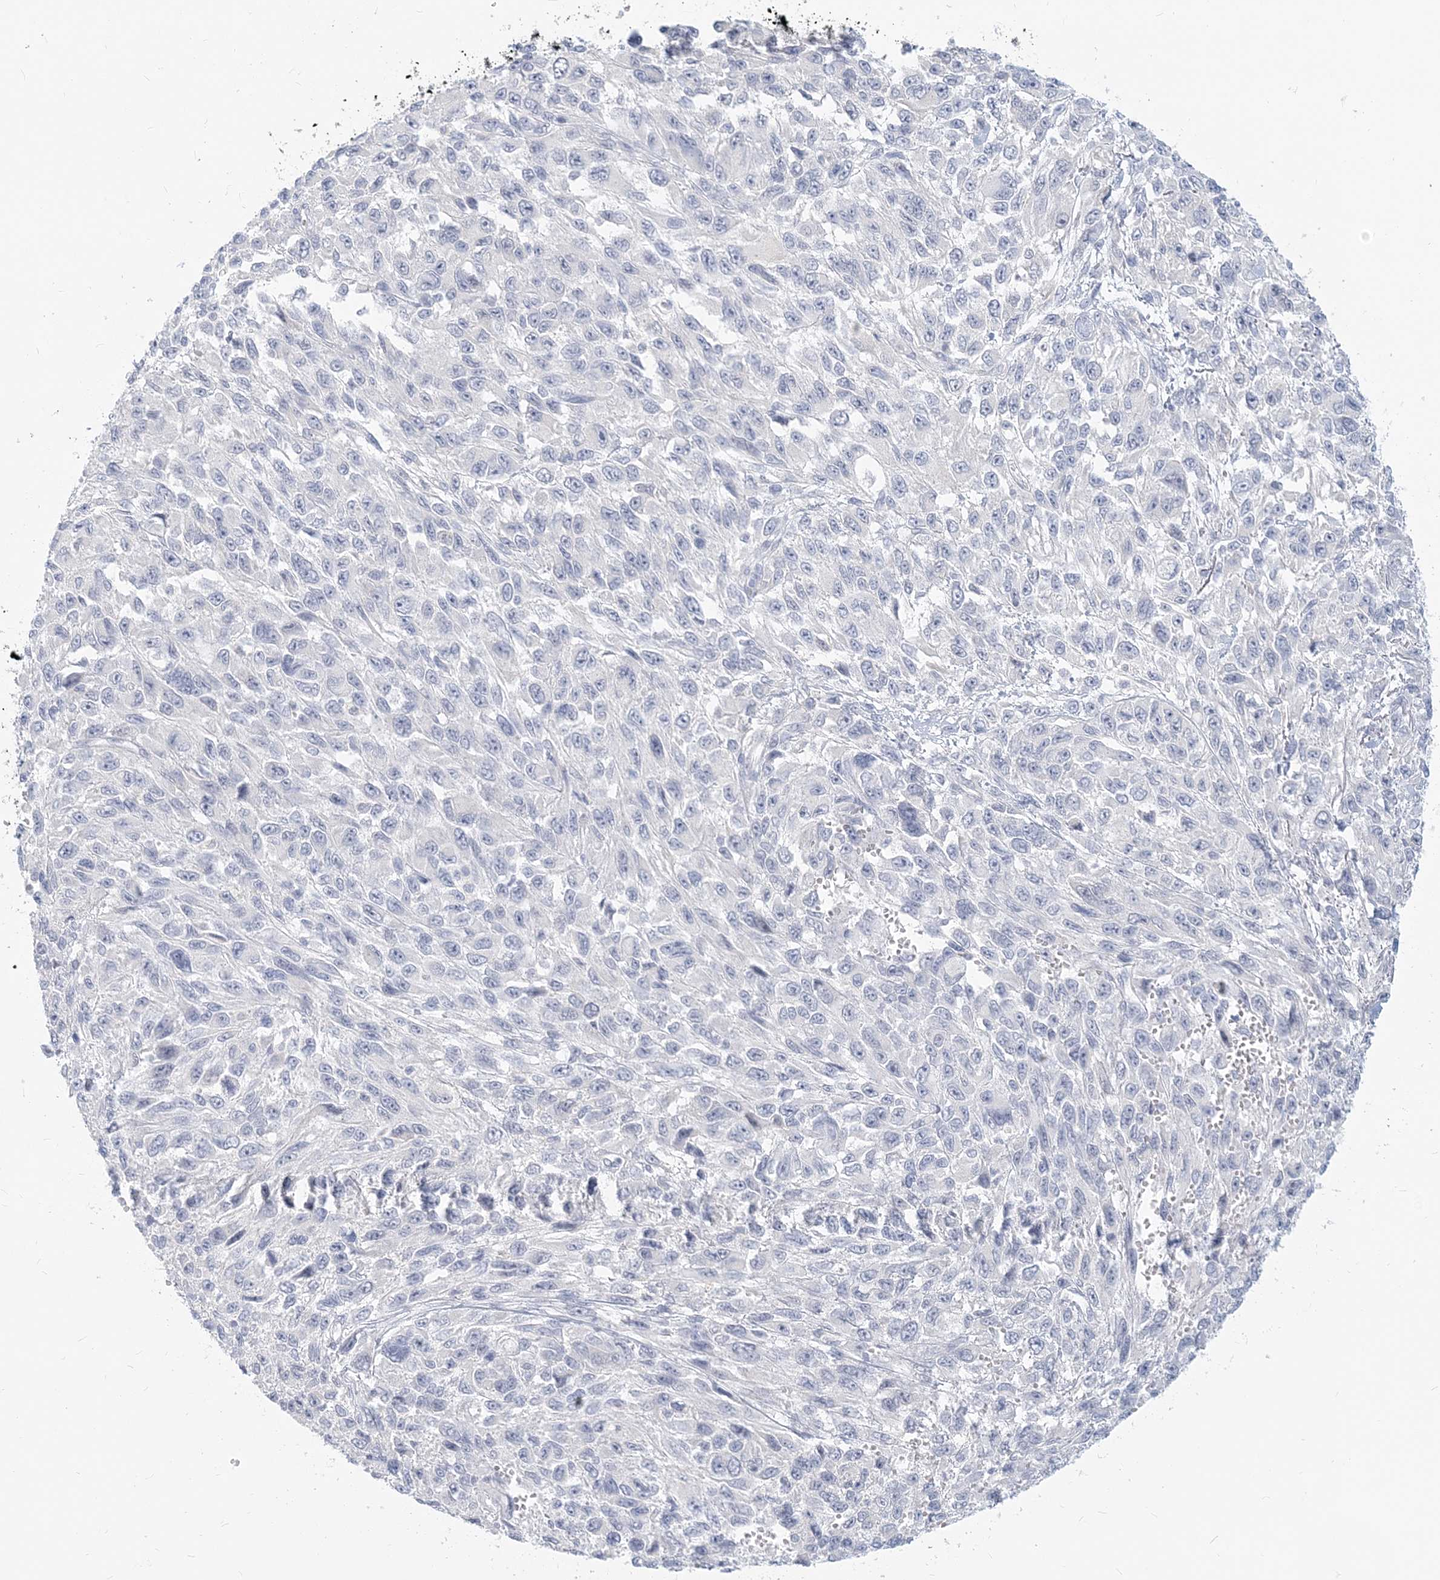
{"staining": {"intensity": "negative", "quantity": "none", "location": "none"}, "tissue": "melanoma", "cell_type": "Tumor cells", "image_type": "cancer", "snomed": [{"axis": "morphology", "description": "Malignant melanoma, NOS"}, {"axis": "topography", "description": "Skin"}], "caption": "The histopathology image exhibits no significant expression in tumor cells of melanoma. The staining is performed using DAB brown chromogen with nuclei counter-stained in using hematoxylin.", "gene": "GMPPA", "patient": {"sex": "female", "age": 96}}